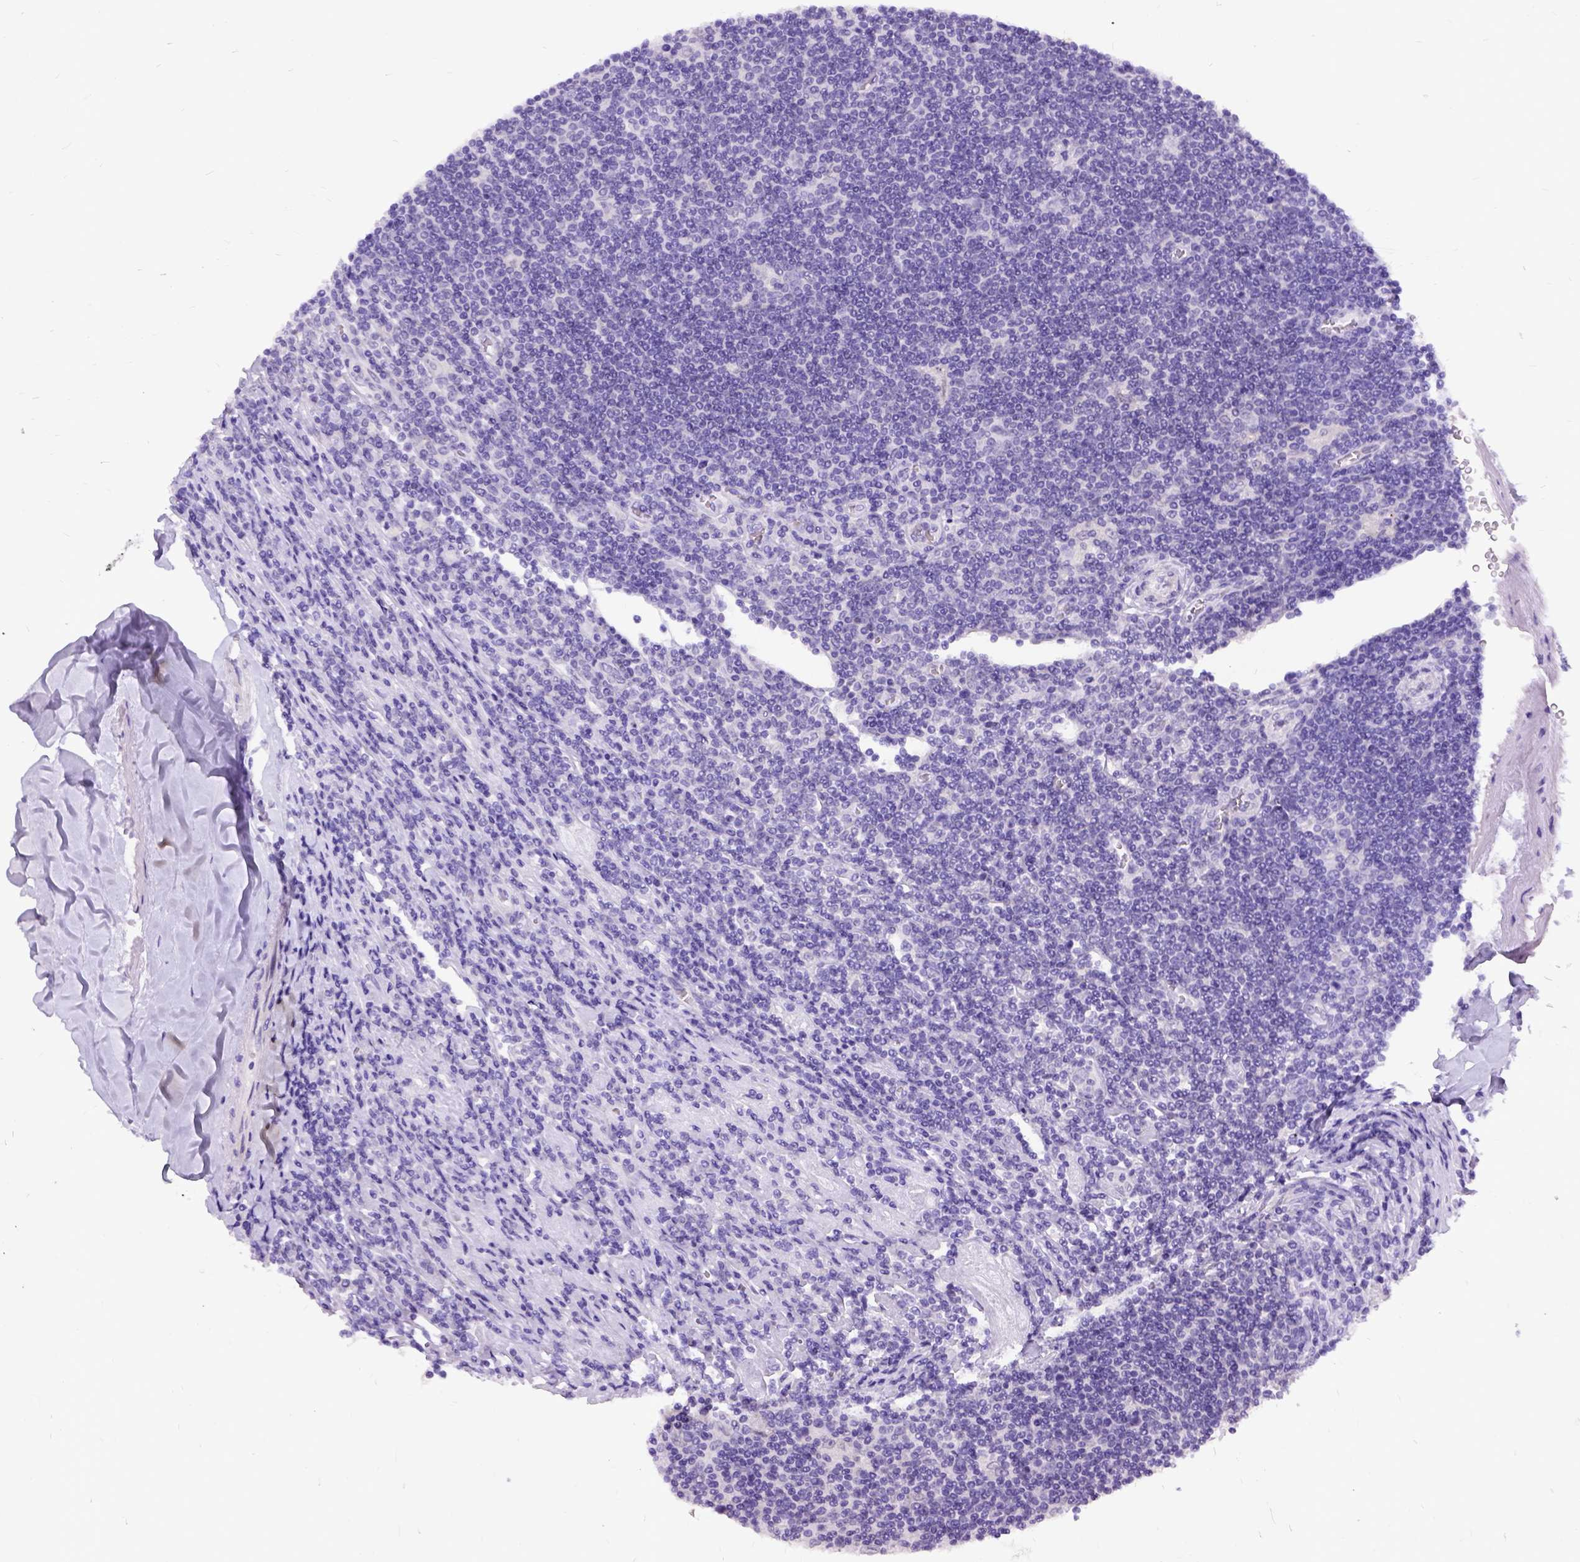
{"staining": {"intensity": "negative", "quantity": "none", "location": "none"}, "tissue": "lymphoma", "cell_type": "Tumor cells", "image_type": "cancer", "snomed": [{"axis": "morphology", "description": "Hodgkin's disease, NOS"}, {"axis": "topography", "description": "Lymph node"}], "caption": "Lymphoma was stained to show a protein in brown. There is no significant expression in tumor cells. Nuclei are stained in blue.", "gene": "NEUROD4", "patient": {"sex": "male", "age": 40}}